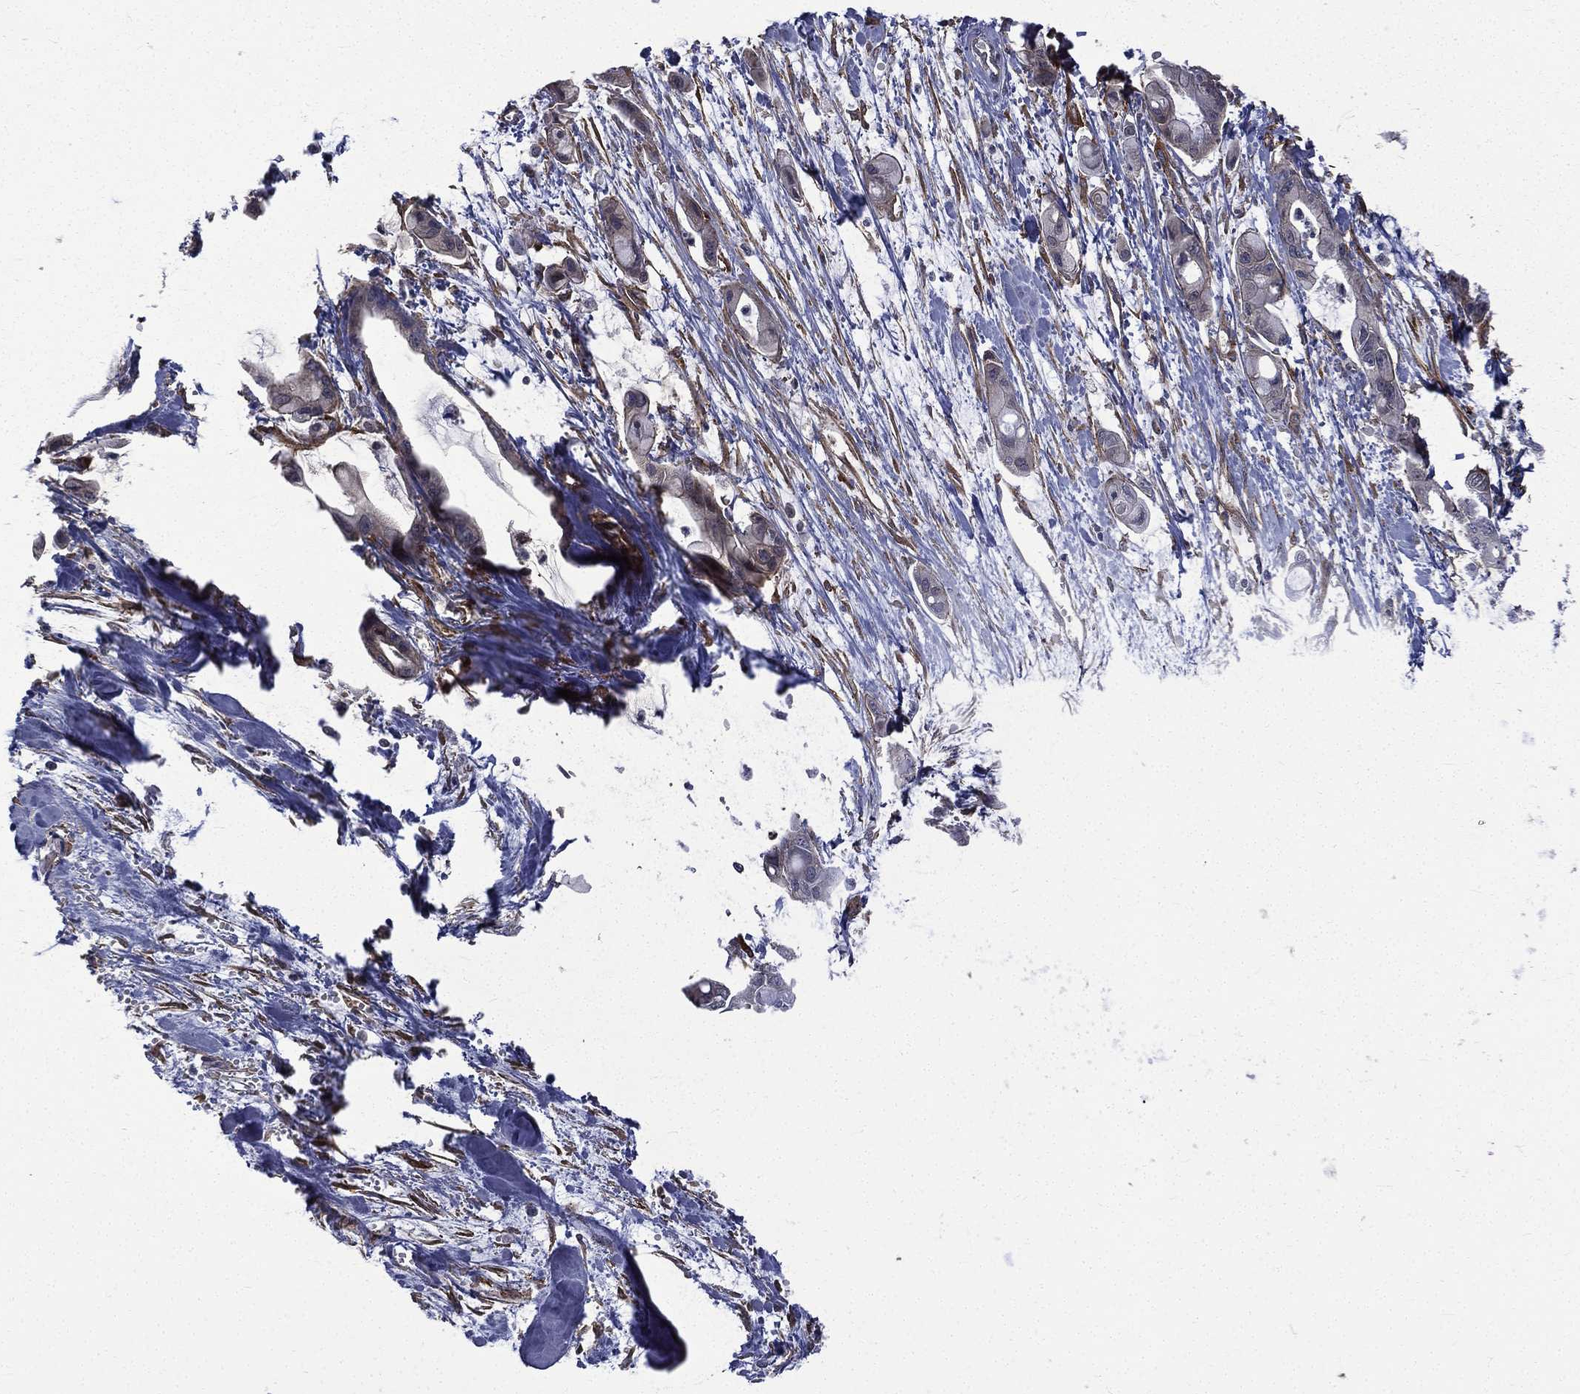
{"staining": {"intensity": "negative", "quantity": "none", "location": "none"}, "tissue": "pancreatic cancer", "cell_type": "Tumor cells", "image_type": "cancer", "snomed": [{"axis": "morphology", "description": "Adenocarcinoma, NOS"}, {"axis": "topography", "description": "Pancreas"}], "caption": "IHC of human pancreatic cancer displays no expression in tumor cells.", "gene": "PPFIBP1", "patient": {"sex": "male", "age": 48}}